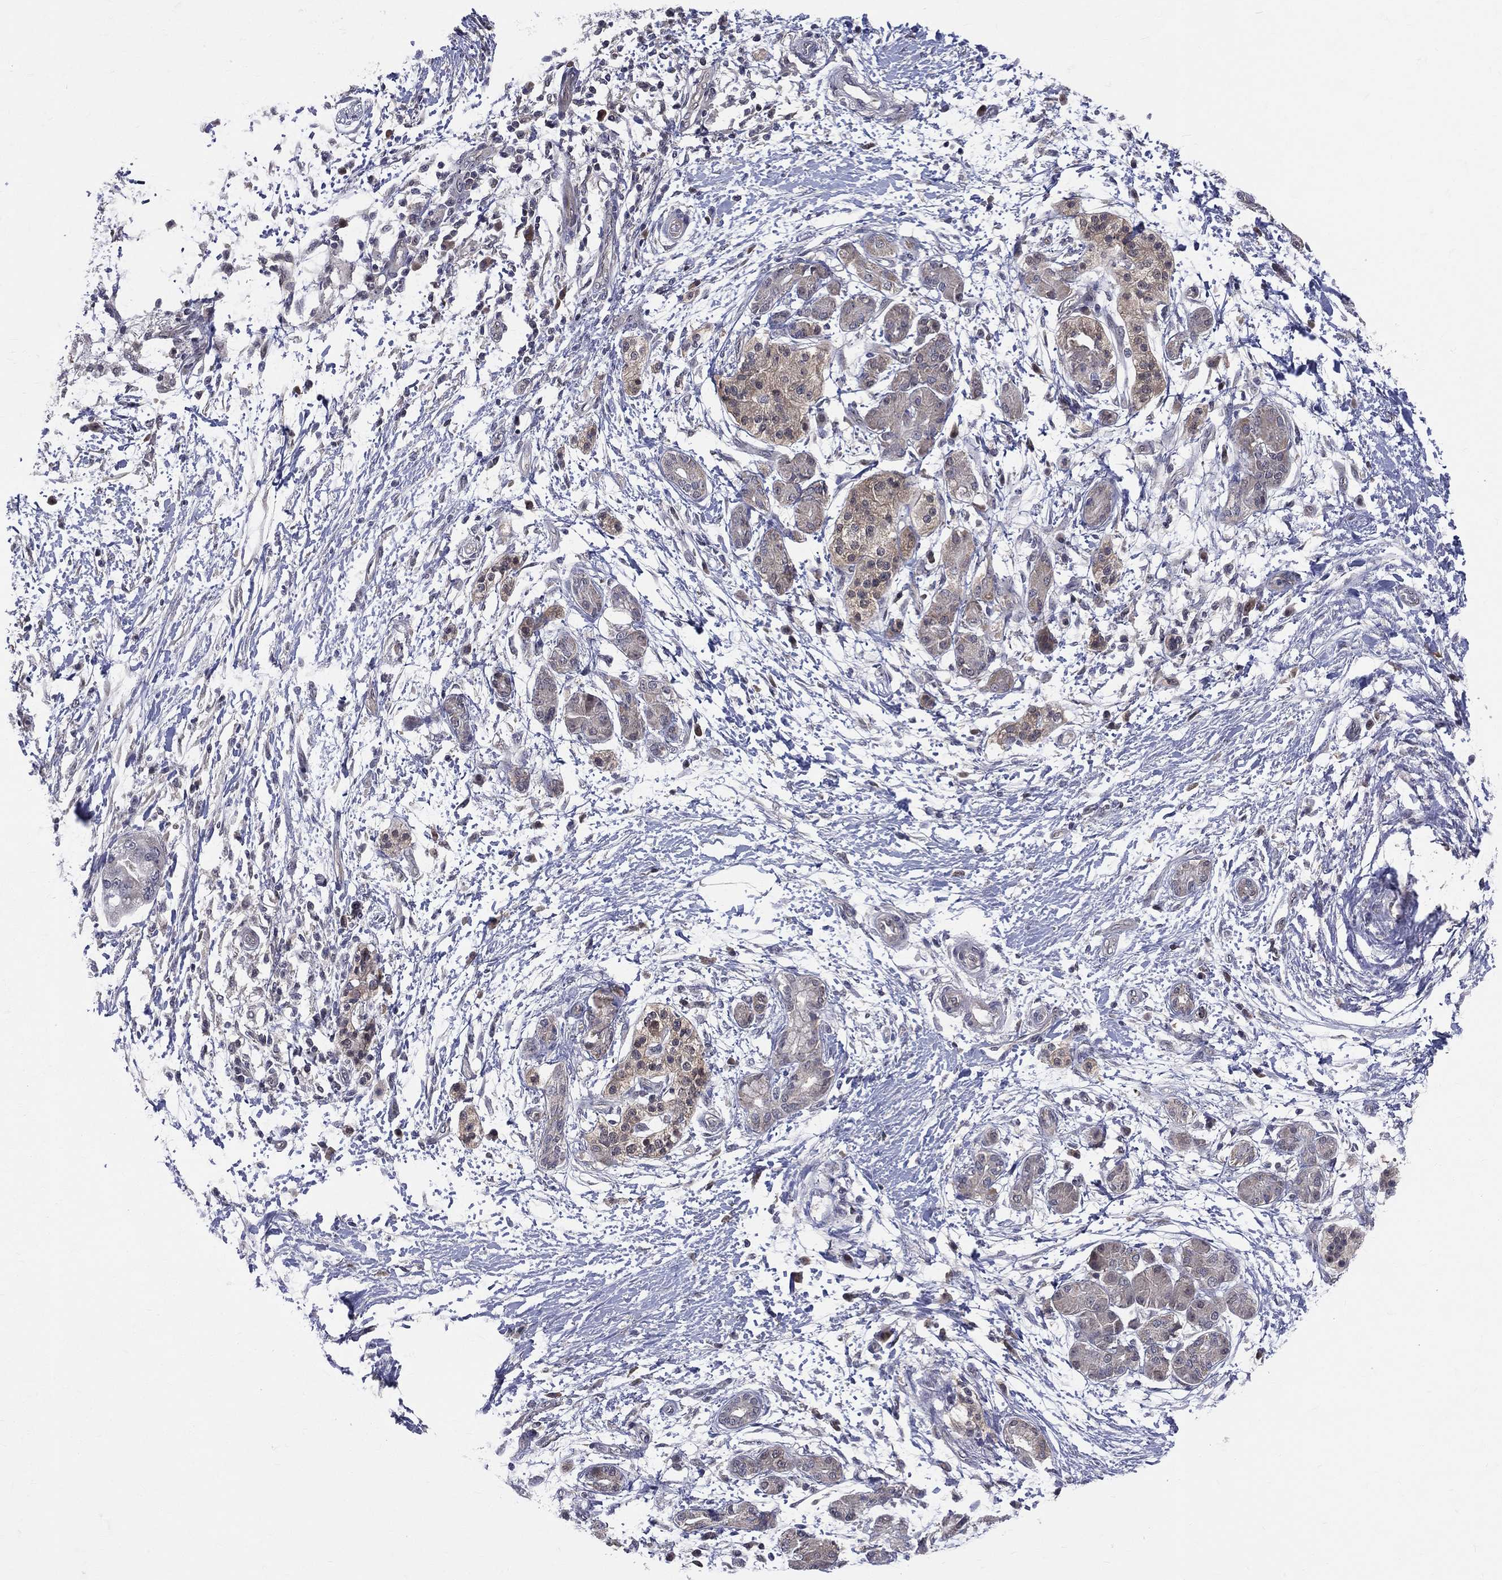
{"staining": {"intensity": "negative", "quantity": "none", "location": "none"}, "tissue": "pancreatic cancer", "cell_type": "Tumor cells", "image_type": "cancer", "snomed": [{"axis": "morphology", "description": "Adenocarcinoma, NOS"}, {"axis": "topography", "description": "Pancreas"}], "caption": "Micrograph shows no significant protein expression in tumor cells of pancreatic cancer (adenocarcinoma).", "gene": "DLG4", "patient": {"sex": "female", "age": 72}}